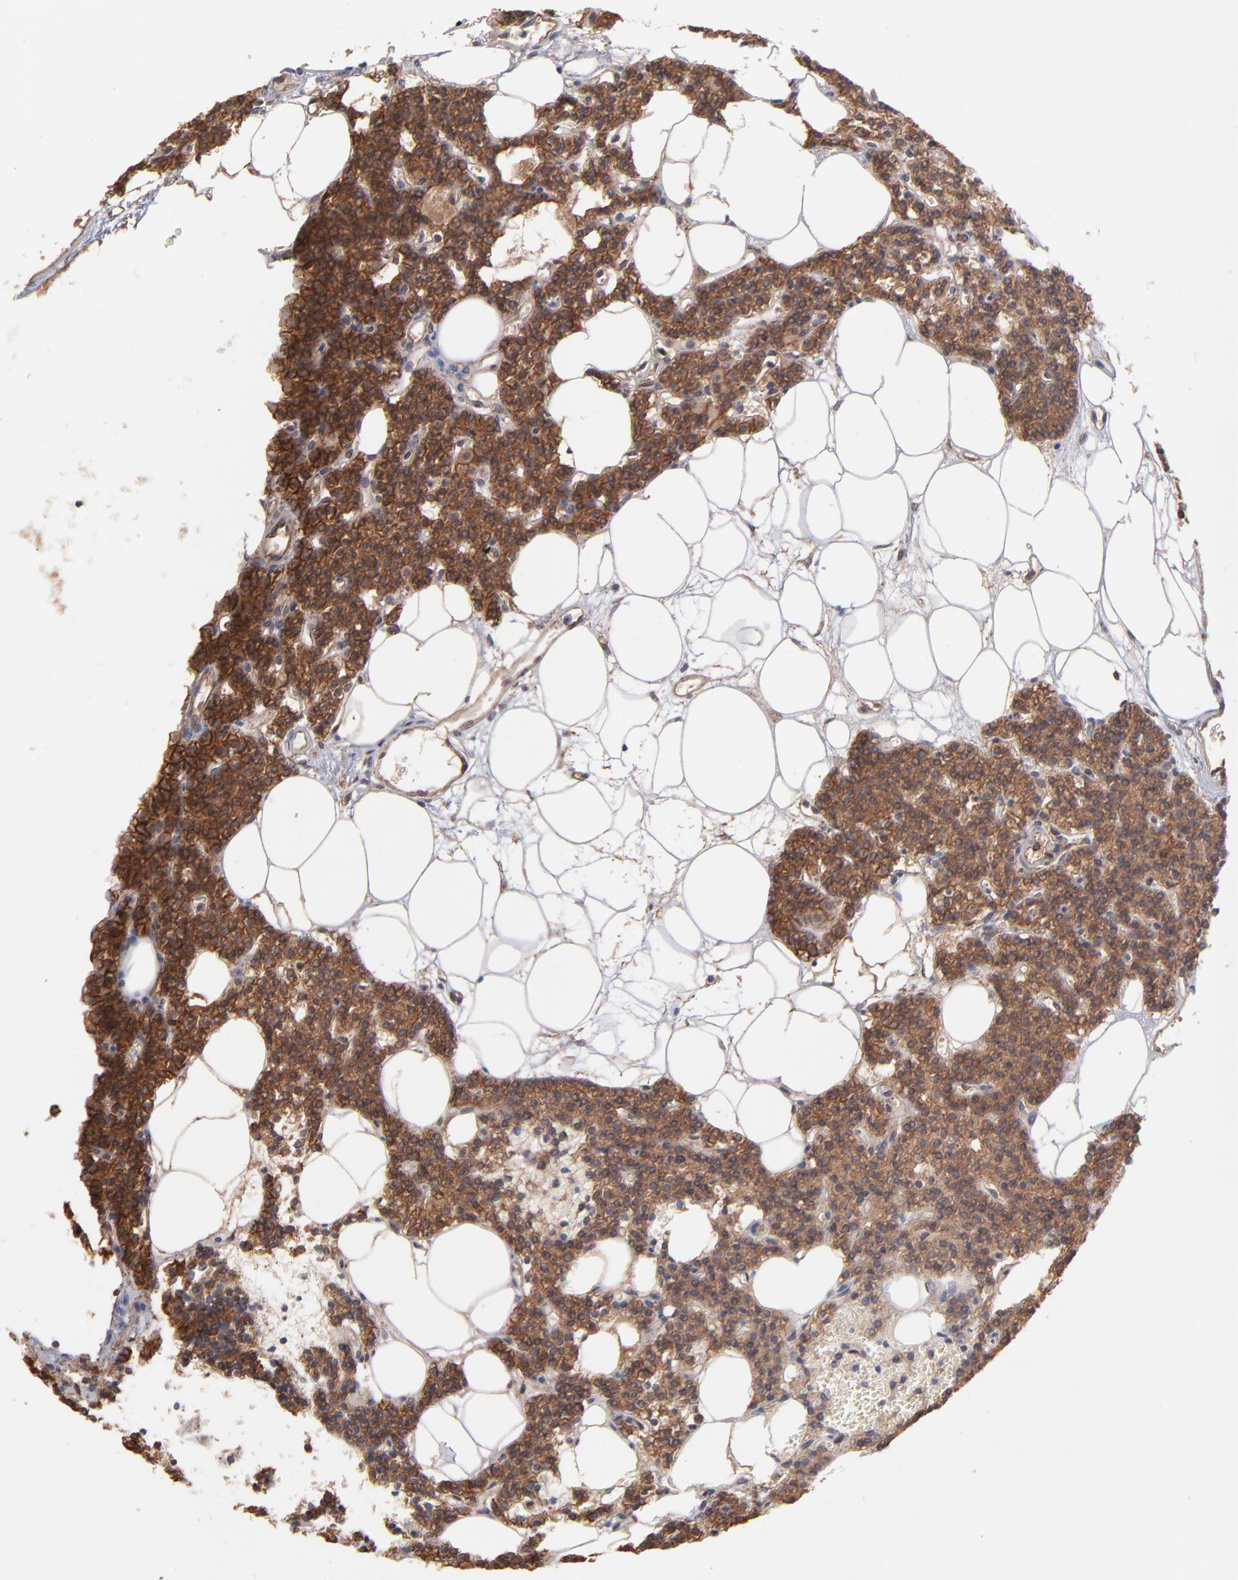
{"staining": {"intensity": "strong", "quantity": ">75%", "location": "cytoplasmic/membranous"}, "tissue": "parathyroid gland", "cell_type": "Glandular cells", "image_type": "normal", "snomed": [{"axis": "morphology", "description": "Normal tissue, NOS"}, {"axis": "topography", "description": "Parathyroid gland"}], "caption": "Immunohistochemistry of unremarkable human parathyroid gland exhibits high levels of strong cytoplasmic/membranous positivity in about >75% of glandular cells.", "gene": "STAP2", "patient": {"sex": "male", "age": 24}}